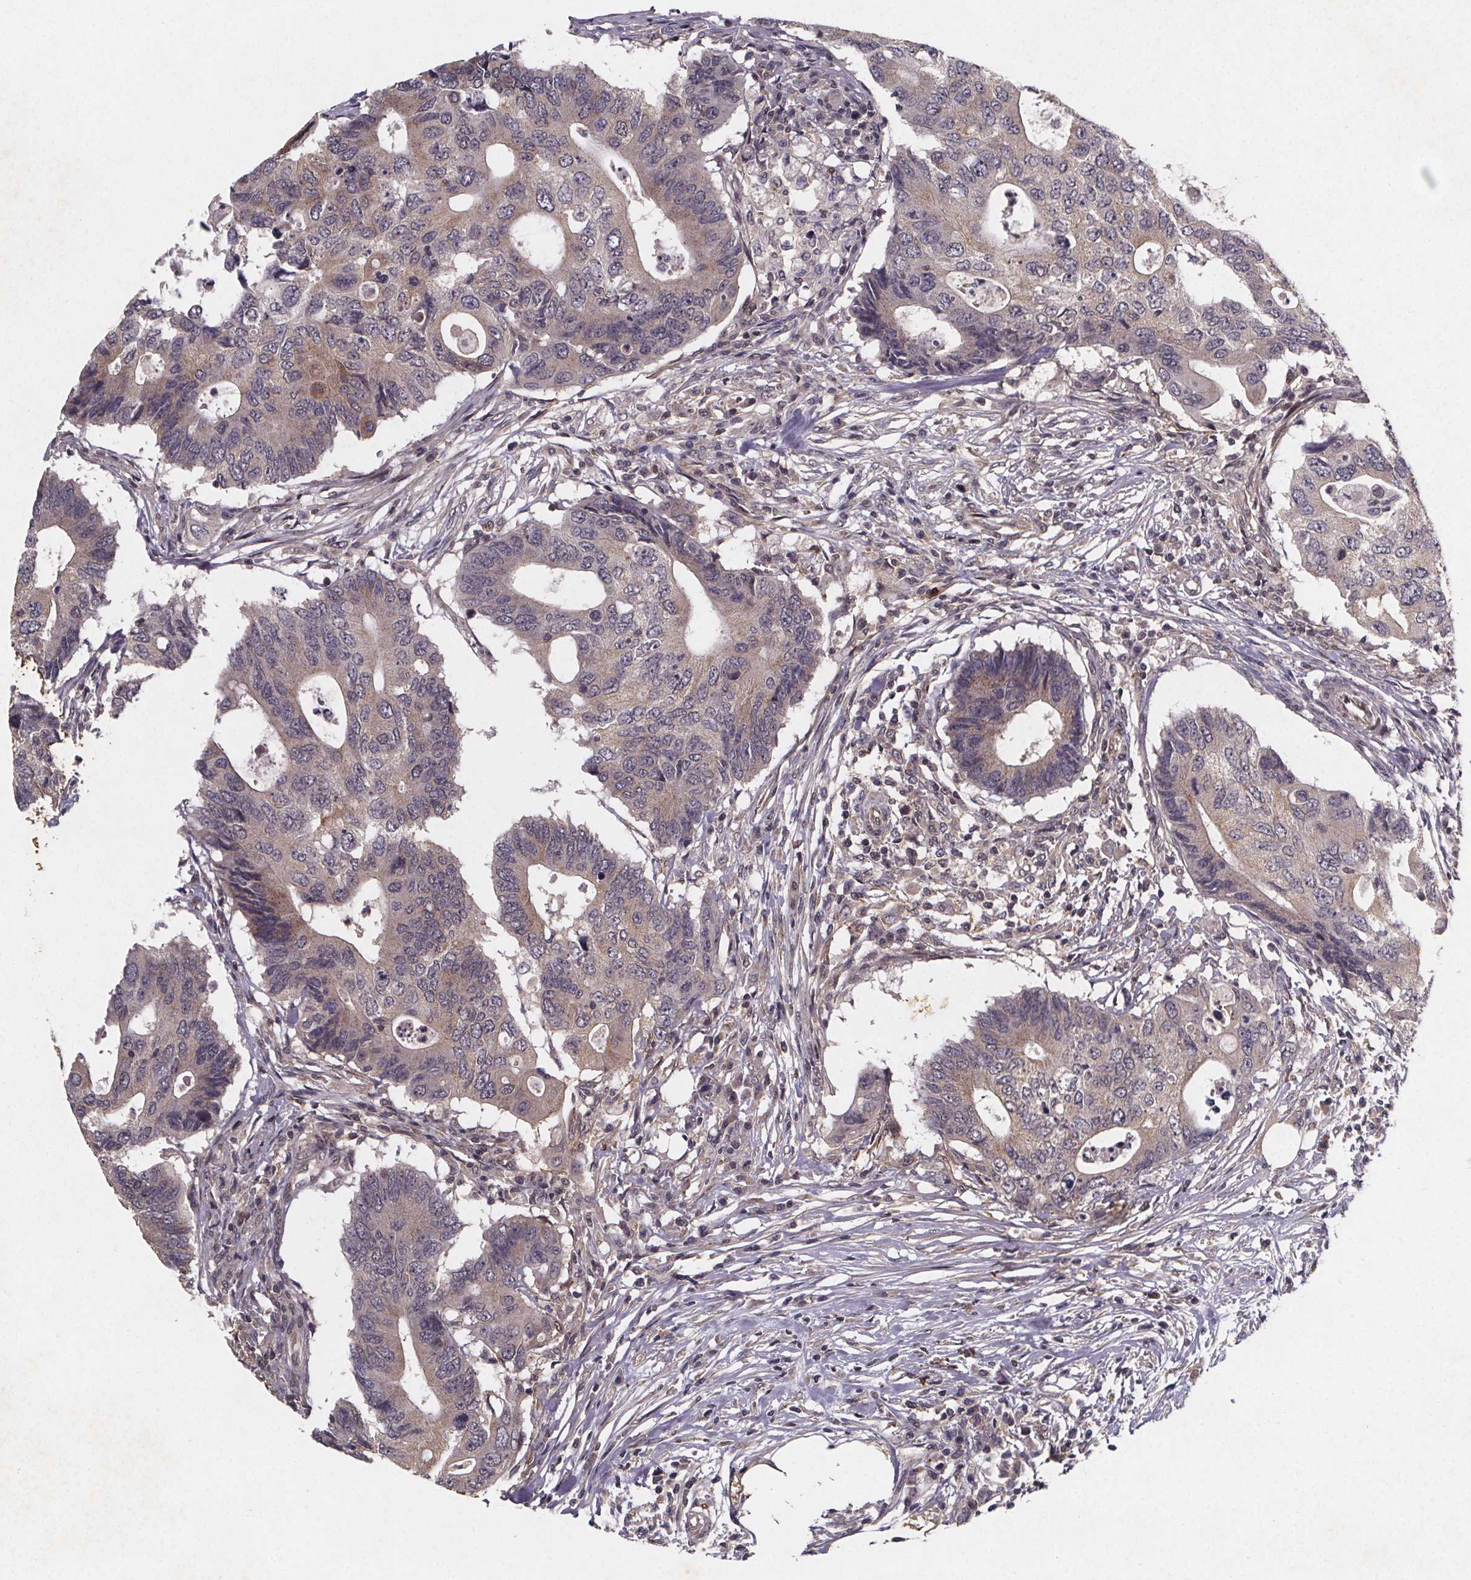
{"staining": {"intensity": "weak", "quantity": "<25%", "location": "cytoplasmic/membranous"}, "tissue": "colorectal cancer", "cell_type": "Tumor cells", "image_type": "cancer", "snomed": [{"axis": "morphology", "description": "Adenocarcinoma, NOS"}, {"axis": "topography", "description": "Colon"}], "caption": "A micrograph of adenocarcinoma (colorectal) stained for a protein reveals no brown staining in tumor cells. (DAB immunohistochemistry visualized using brightfield microscopy, high magnification).", "gene": "PIERCE2", "patient": {"sex": "male", "age": 71}}